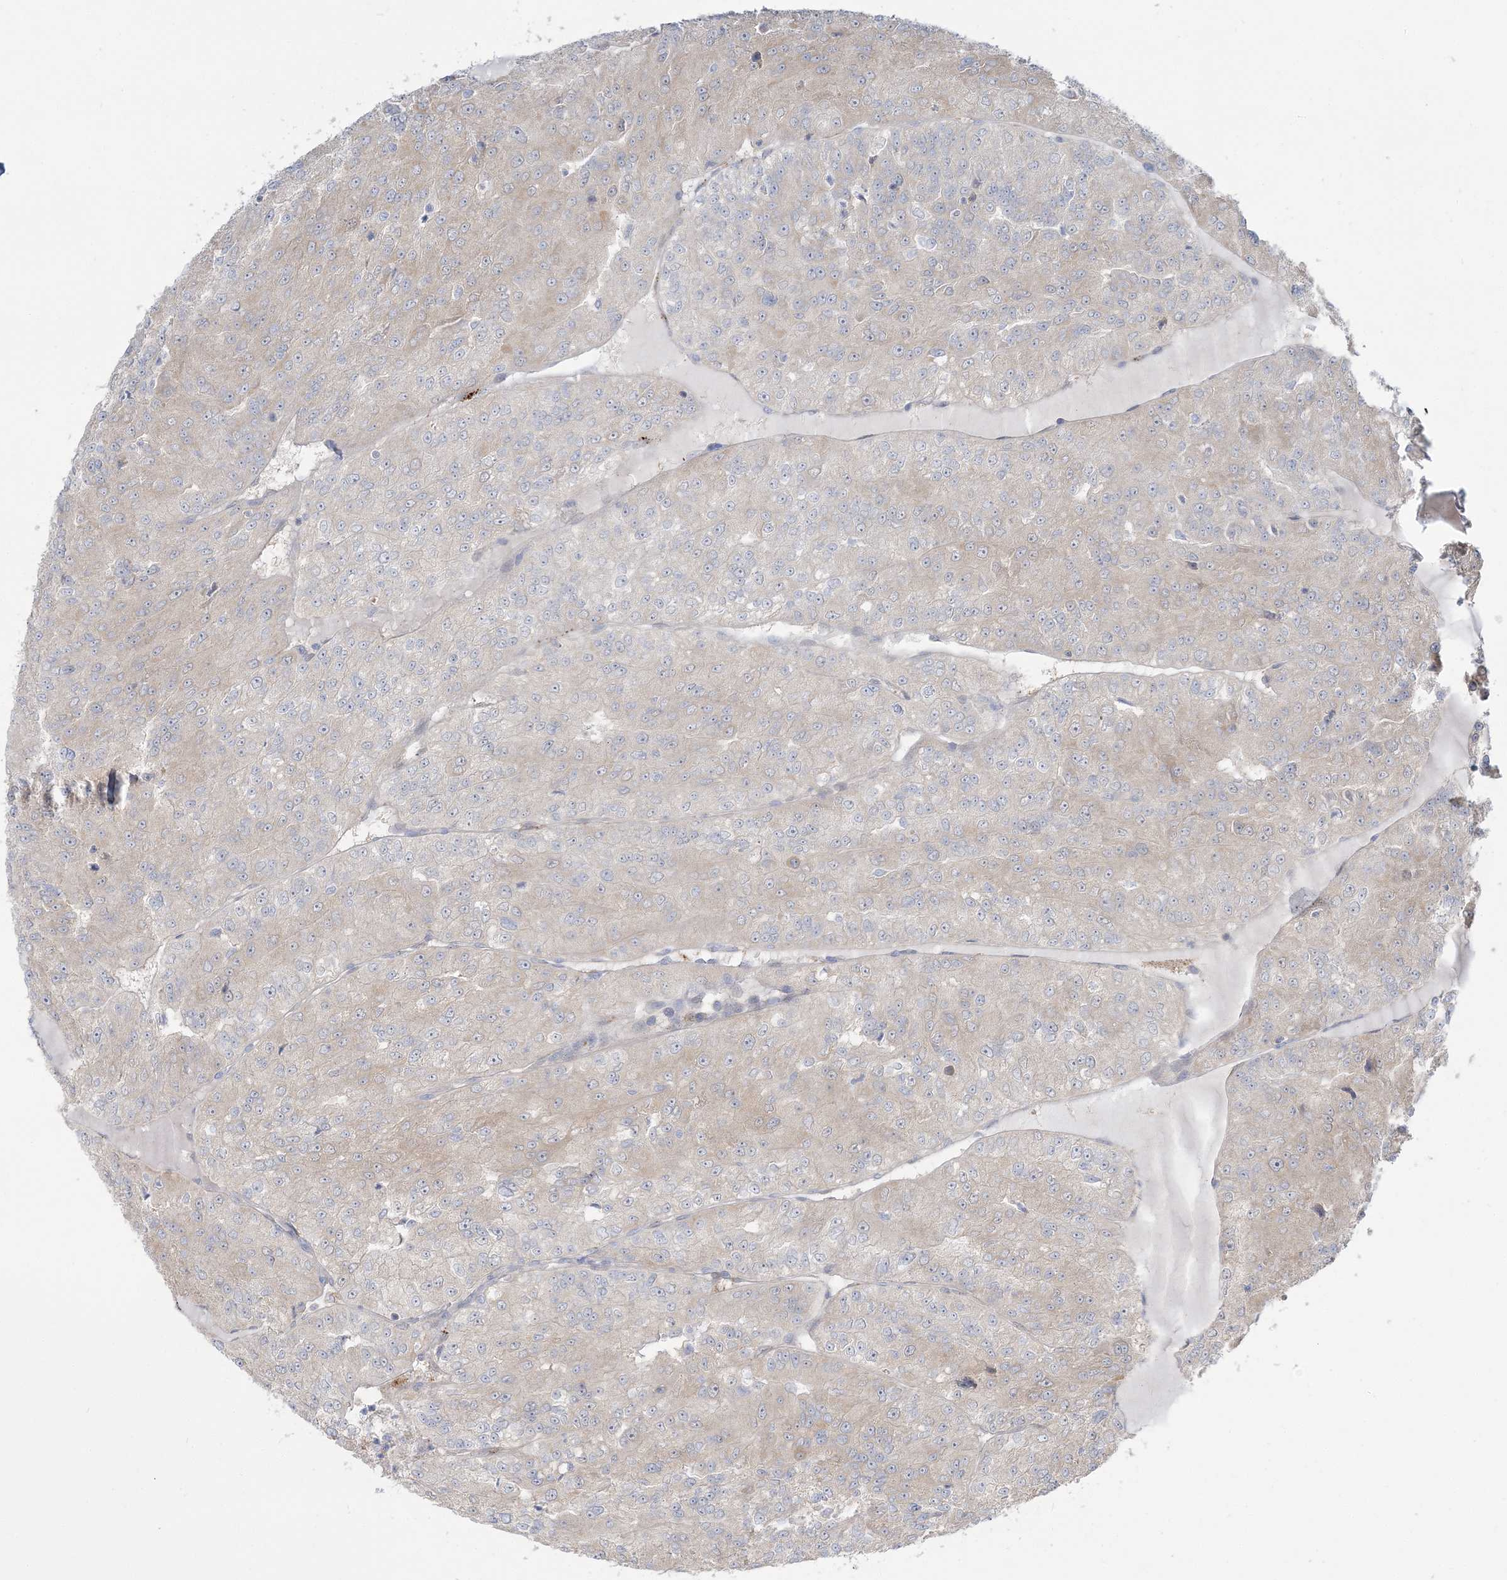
{"staining": {"intensity": "weak", "quantity": "<25%", "location": "cytoplasmic/membranous"}, "tissue": "renal cancer", "cell_type": "Tumor cells", "image_type": "cancer", "snomed": [{"axis": "morphology", "description": "Adenocarcinoma, NOS"}, {"axis": "topography", "description": "Kidney"}], "caption": "Protein analysis of renal cancer demonstrates no significant positivity in tumor cells.", "gene": "INPP1", "patient": {"sex": "female", "age": 63}}